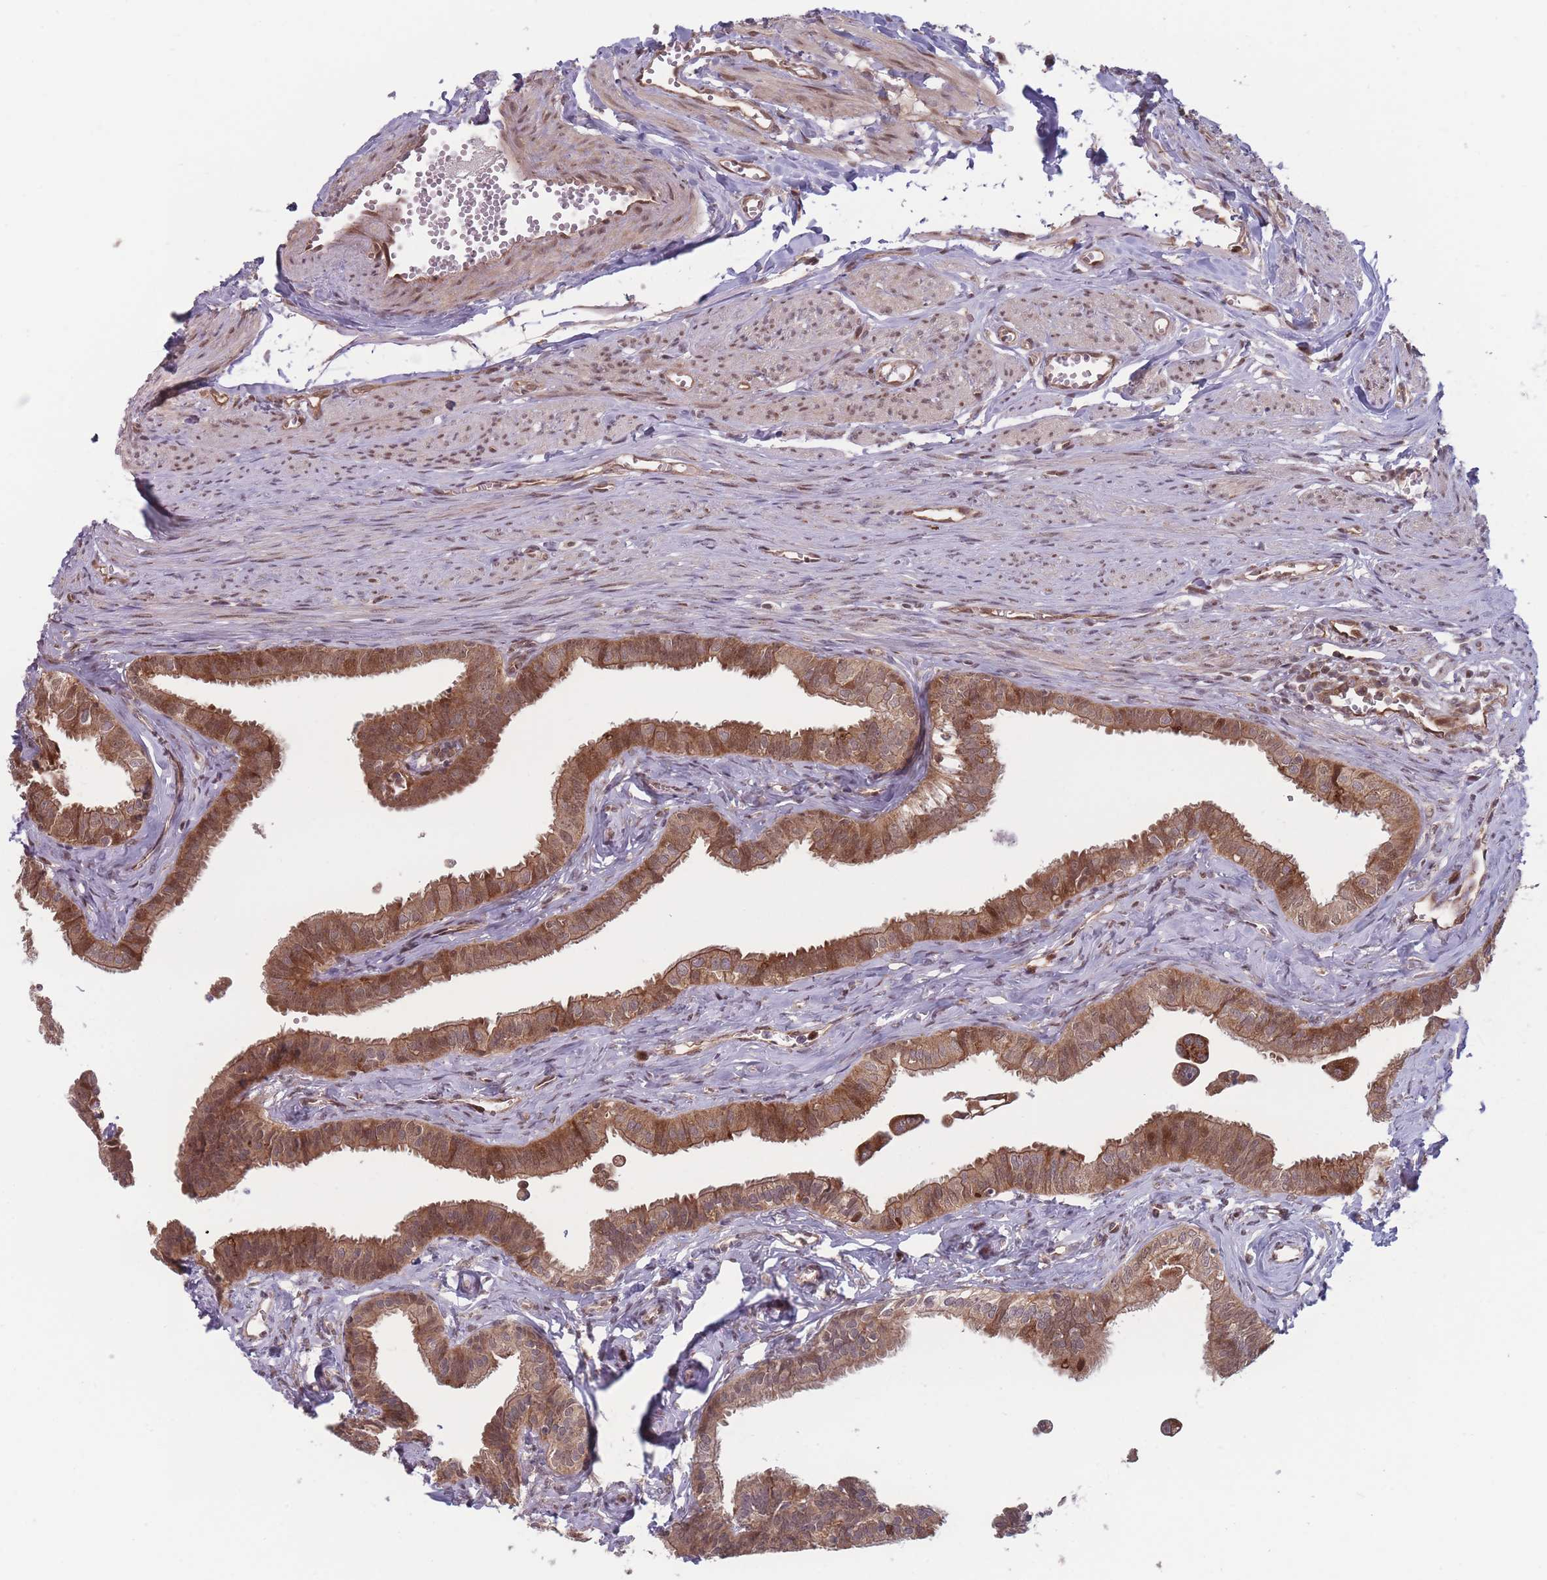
{"staining": {"intensity": "moderate", "quantity": ">75%", "location": "cytoplasmic/membranous"}, "tissue": "fallopian tube", "cell_type": "Glandular cells", "image_type": "normal", "snomed": [{"axis": "morphology", "description": "Normal tissue, NOS"}, {"axis": "morphology", "description": "Carcinoma, NOS"}, {"axis": "topography", "description": "Fallopian tube"}, {"axis": "topography", "description": "Ovary"}], "caption": "Protein staining of benign fallopian tube reveals moderate cytoplasmic/membranous expression in approximately >75% of glandular cells.", "gene": "RPS18", "patient": {"sex": "female", "age": 59}}